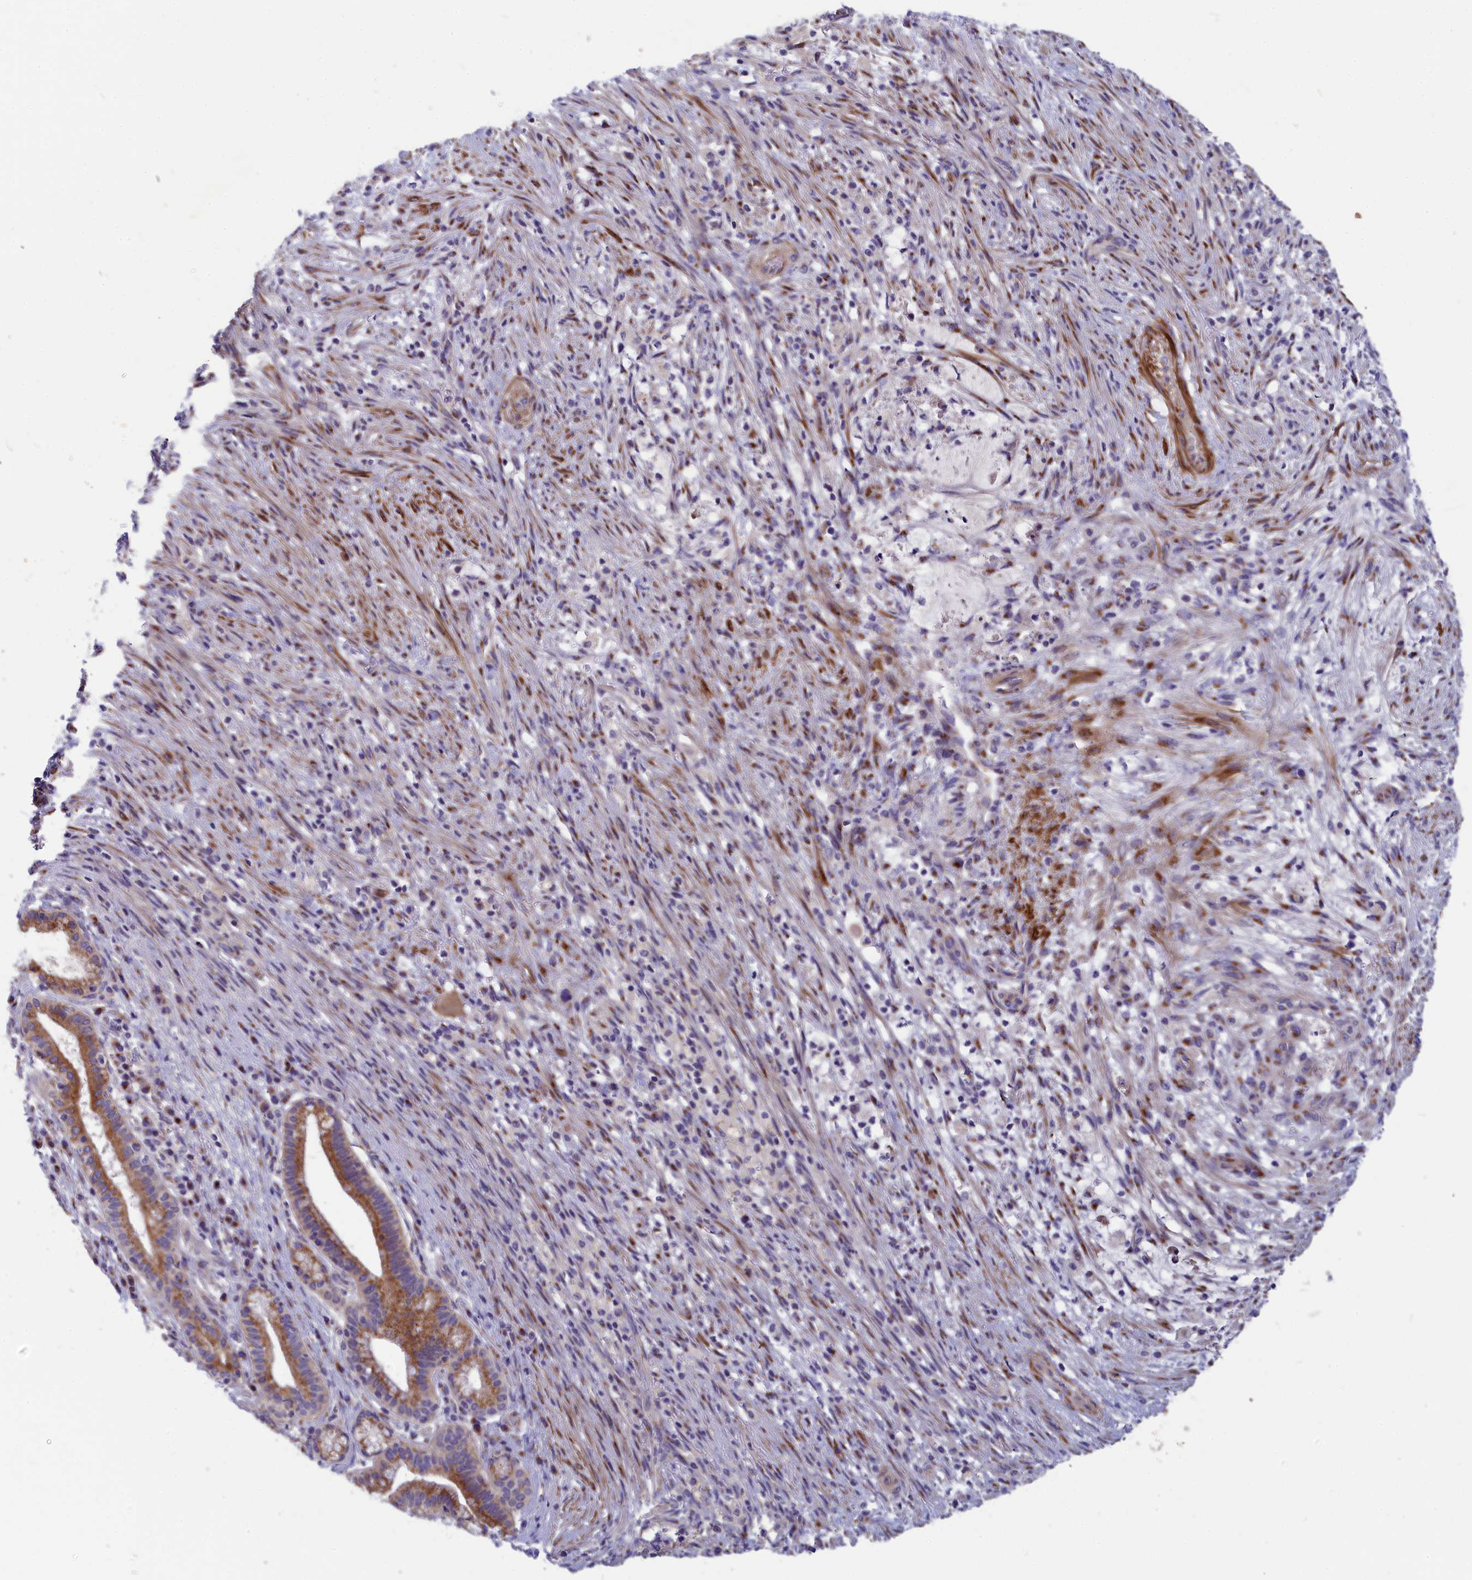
{"staining": {"intensity": "moderate", "quantity": "25%-75%", "location": "cytoplasmic/membranous"}, "tissue": "liver cancer", "cell_type": "Tumor cells", "image_type": "cancer", "snomed": [{"axis": "morphology", "description": "Normal tissue, NOS"}, {"axis": "morphology", "description": "Cholangiocarcinoma"}, {"axis": "topography", "description": "Liver"}, {"axis": "topography", "description": "Peripheral nerve tissue"}], "caption": "Immunohistochemistry (IHC) (DAB (3,3'-diaminobenzidine)) staining of liver cholangiocarcinoma shows moderate cytoplasmic/membranous protein expression in about 25%-75% of tumor cells.", "gene": "TUBGCP4", "patient": {"sex": "female", "age": 73}}